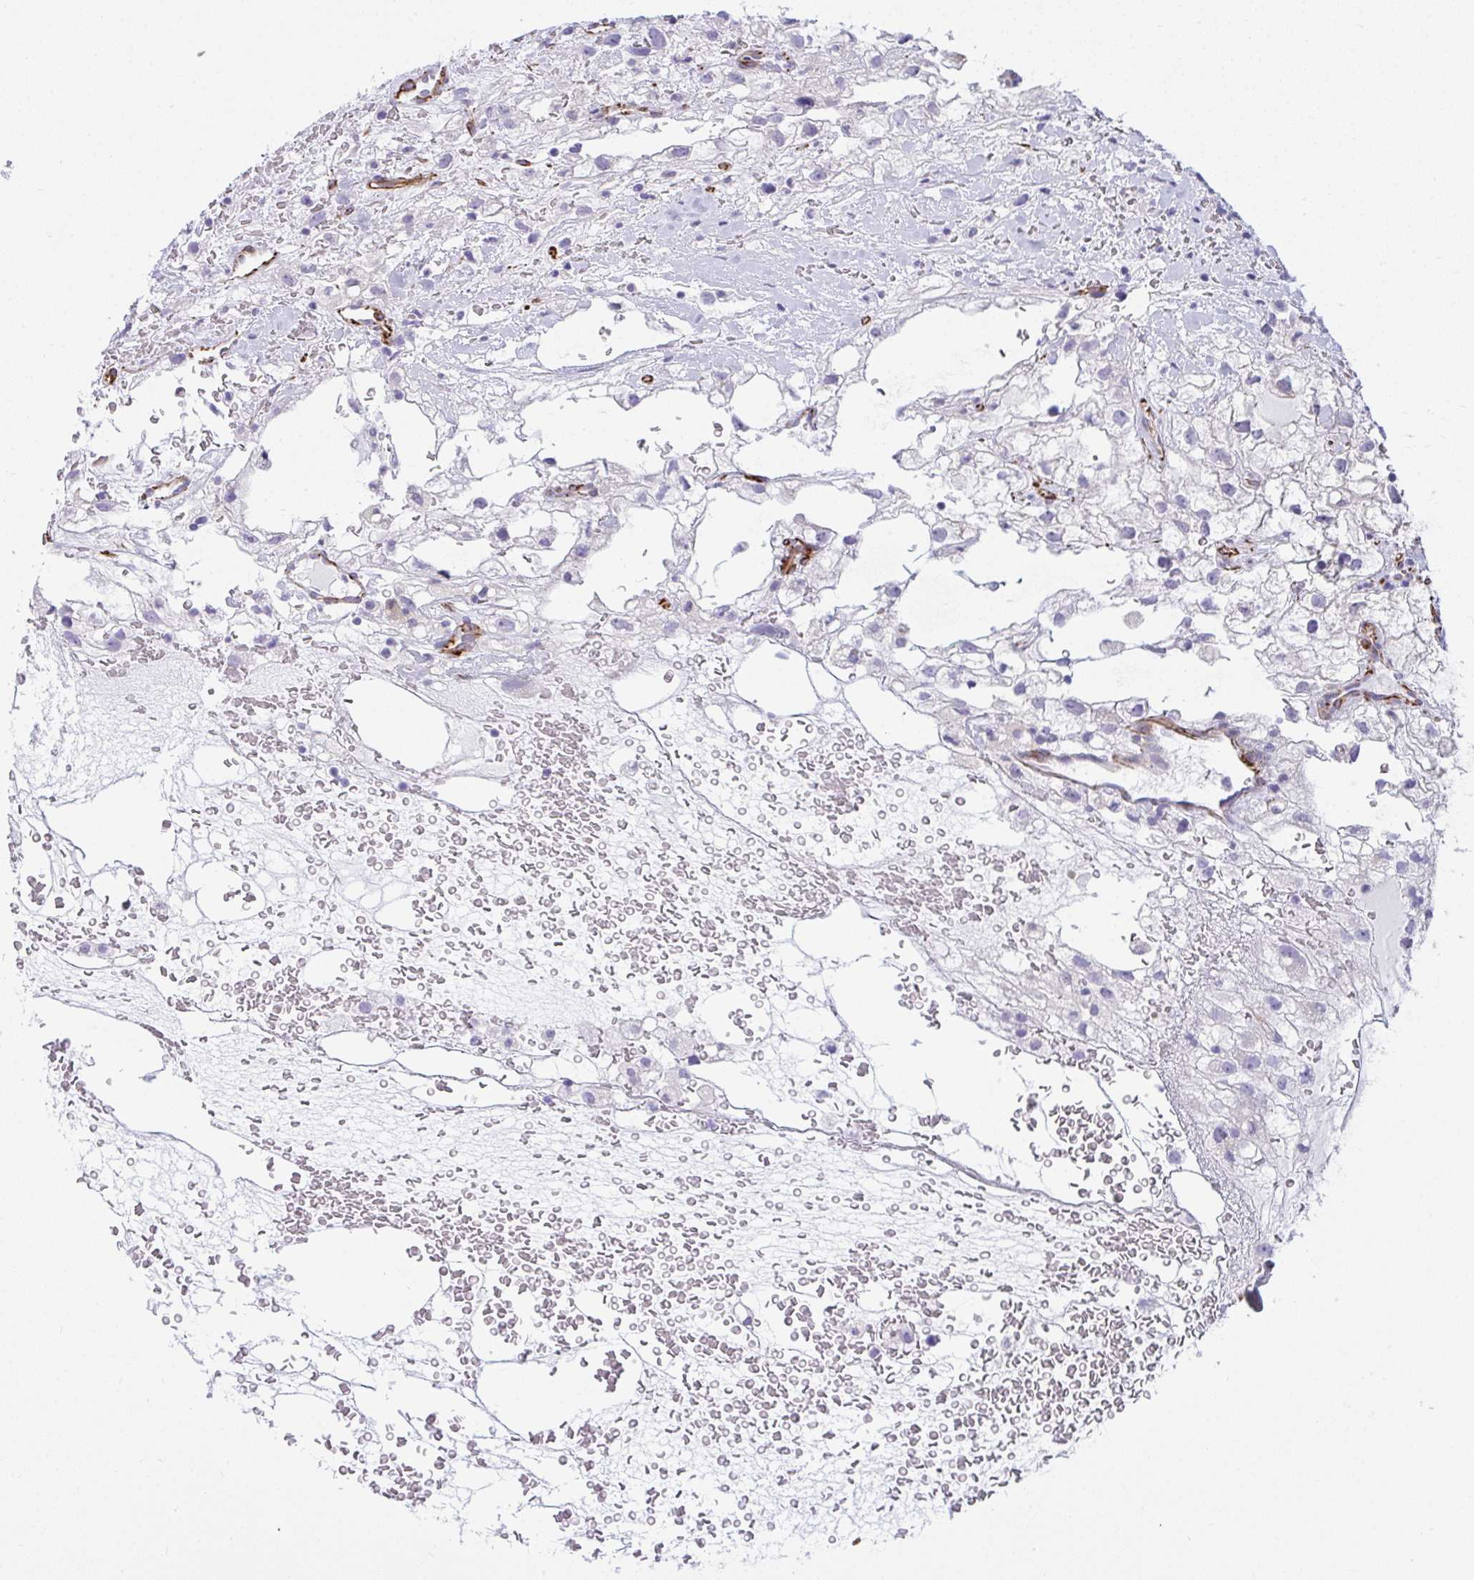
{"staining": {"intensity": "negative", "quantity": "none", "location": "none"}, "tissue": "renal cancer", "cell_type": "Tumor cells", "image_type": "cancer", "snomed": [{"axis": "morphology", "description": "Adenocarcinoma, NOS"}, {"axis": "topography", "description": "Kidney"}], "caption": "Tumor cells show no significant protein staining in renal cancer.", "gene": "SLC35B1", "patient": {"sex": "male", "age": 59}}